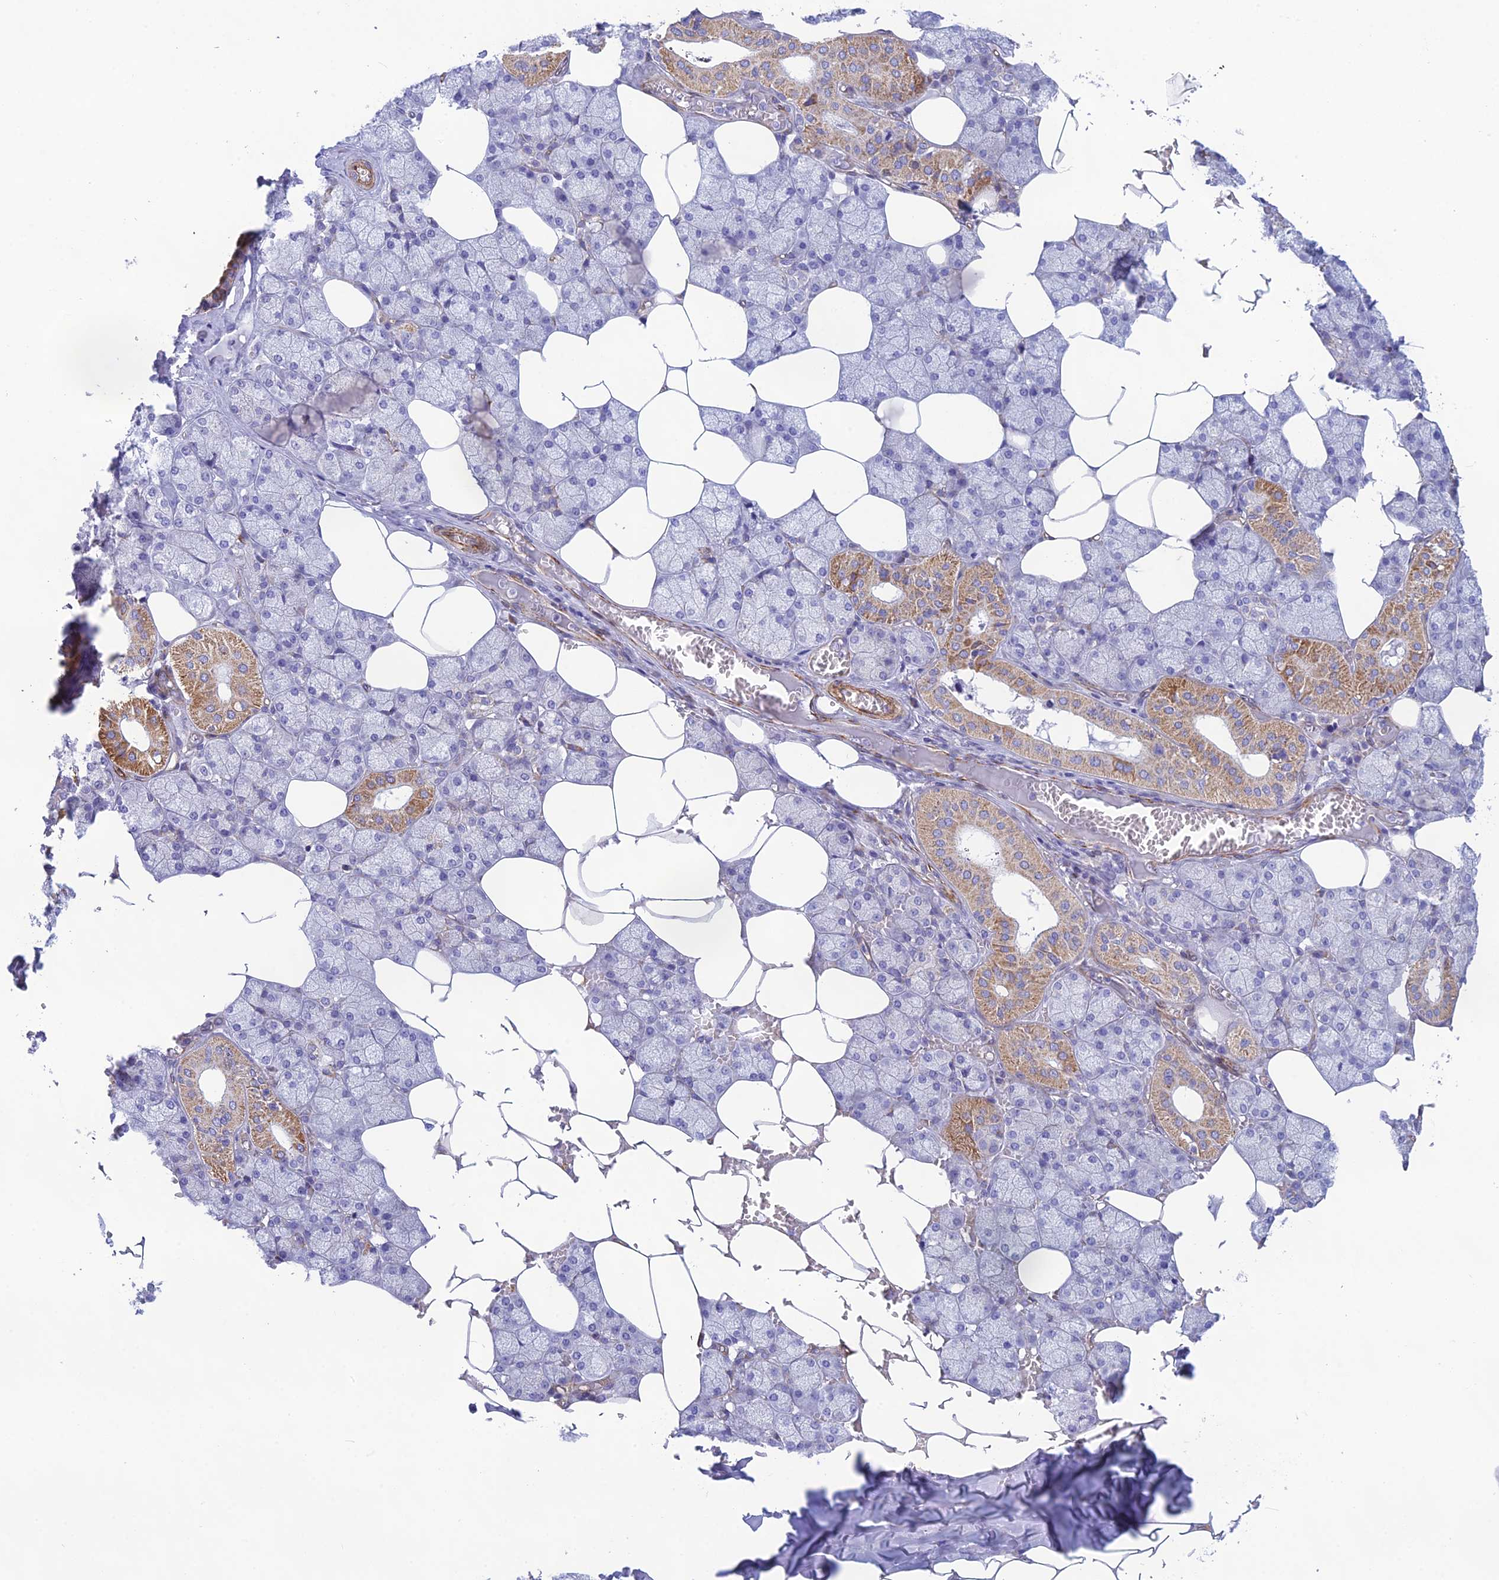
{"staining": {"intensity": "moderate", "quantity": "<25%", "location": "cytoplasmic/membranous"}, "tissue": "salivary gland", "cell_type": "Glandular cells", "image_type": "normal", "snomed": [{"axis": "morphology", "description": "Normal tissue, NOS"}, {"axis": "topography", "description": "Salivary gland"}], "caption": "This micrograph shows immunohistochemistry staining of normal salivary gland, with low moderate cytoplasmic/membranous positivity in about <25% of glandular cells.", "gene": "POMGNT1", "patient": {"sex": "male", "age": 62}}